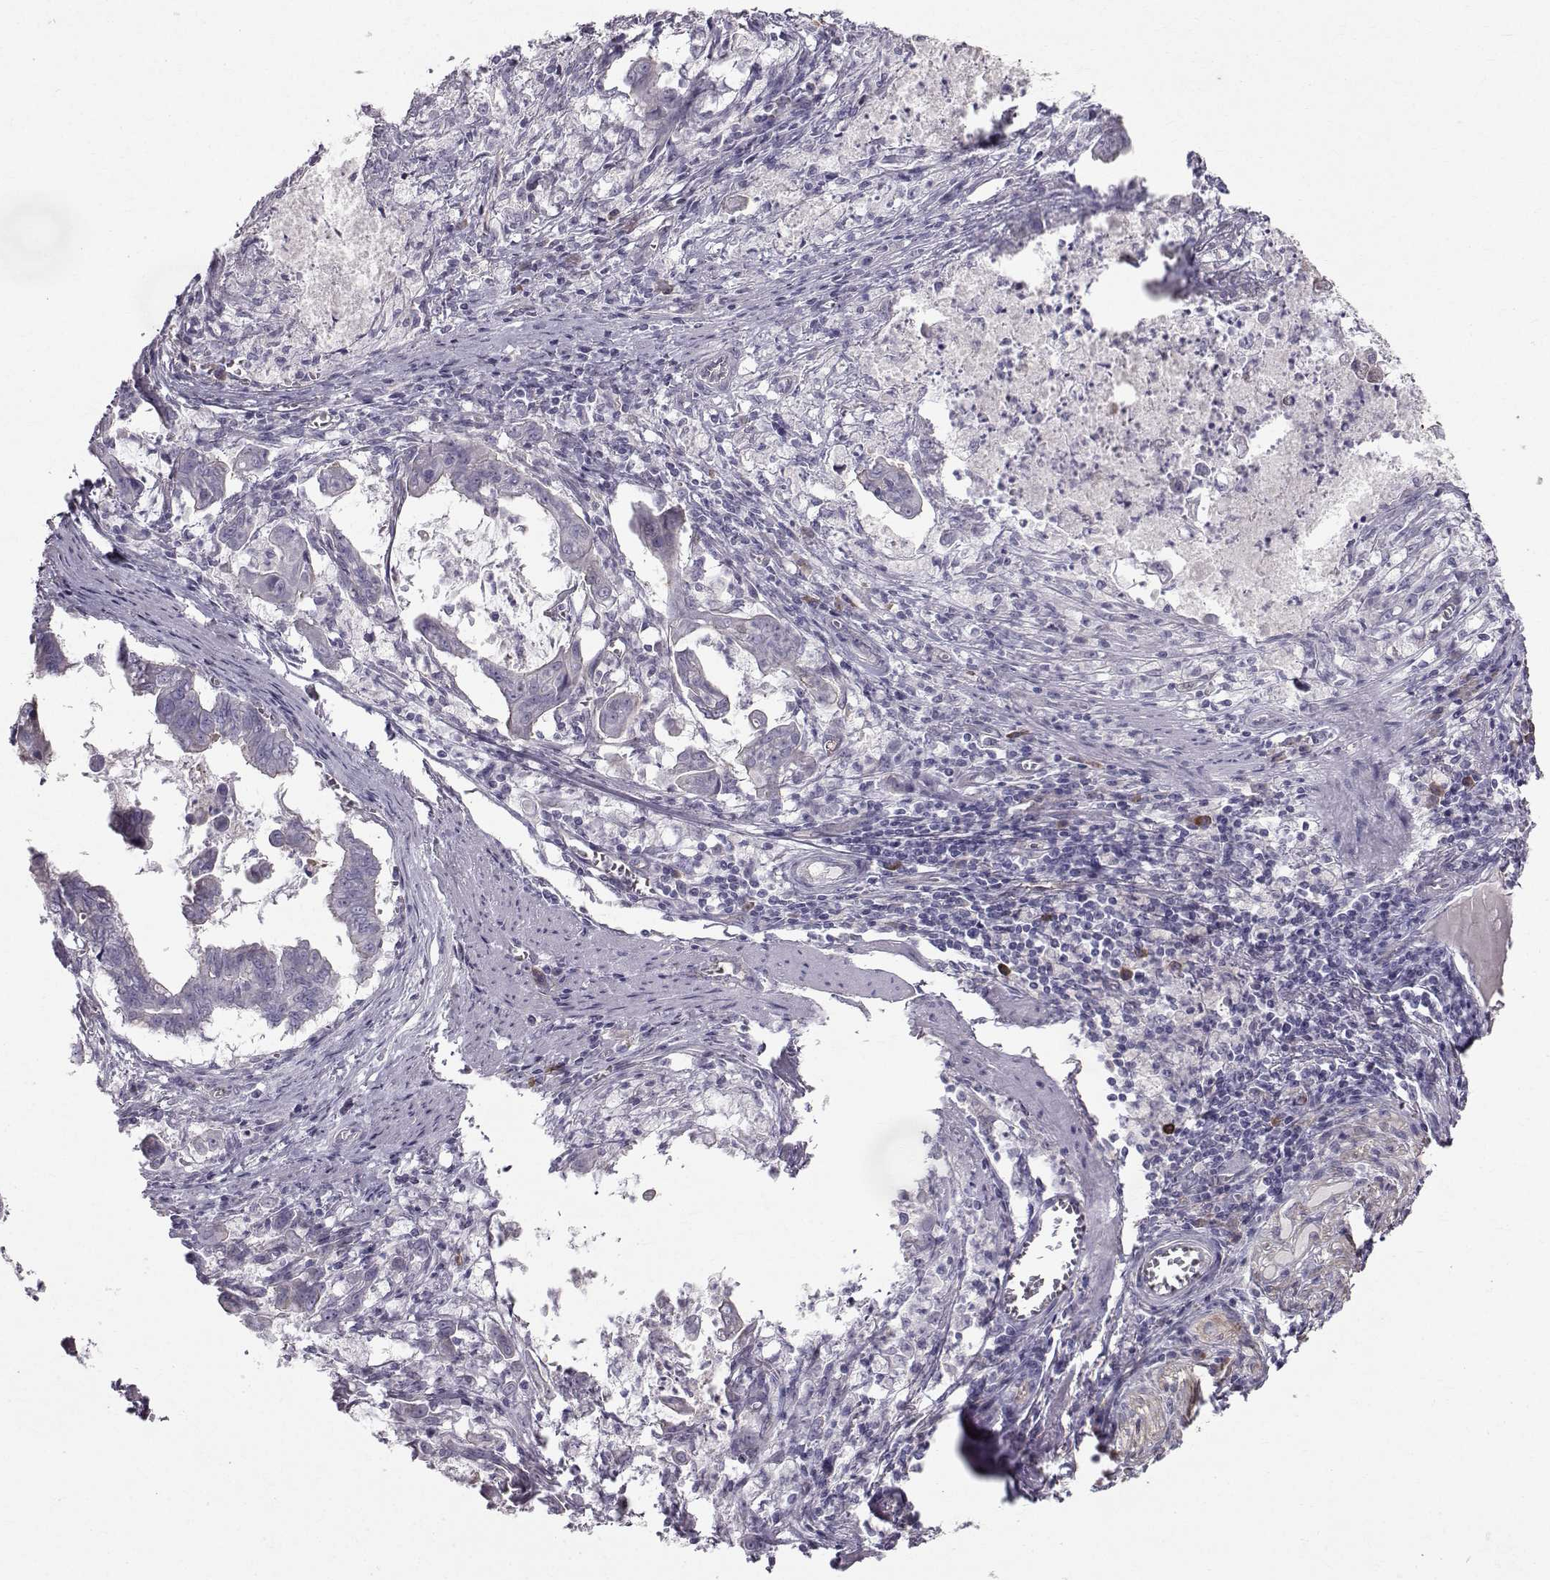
{"staining": {"intensity": "negative", "quantity": "none", "location": "none"}, "tissue": "stomach cancer", "cell_type": "Tumor cells", "image_type": "cancer", "snomed": [{"axis": "morphology", "description": "Adenocarcinoma, NOS"}, {"axis": "topography", "description": "Stomach, upper"}], "caption": "The photomicrograph exhibits no significant staining in tumor cells of stomach adenocarcinoma.", "gene": "QPCT", "patient": {"sex": "male", "age": 80}}